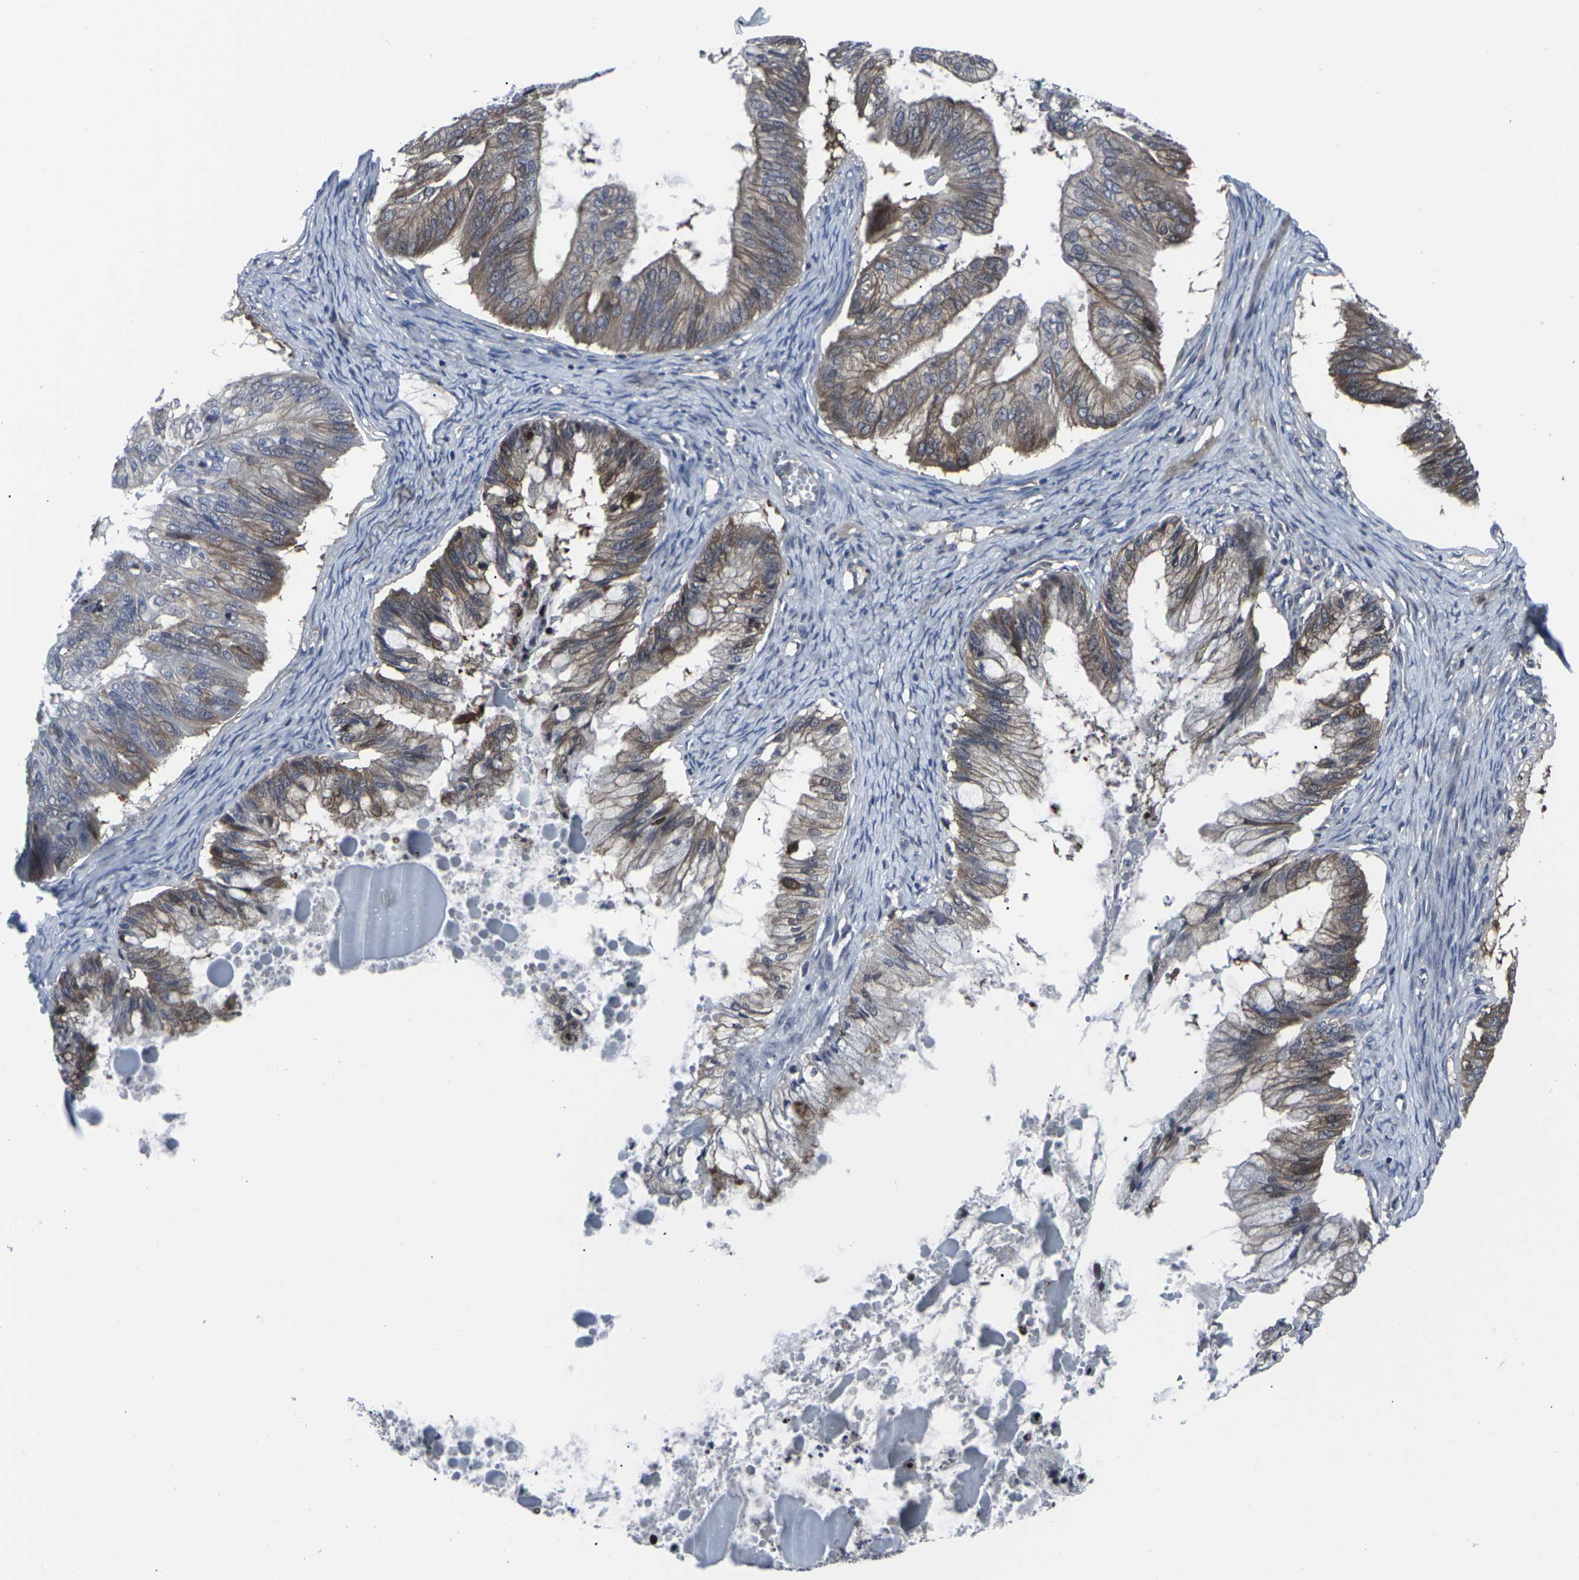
{"staining": {"intensity": "moderate", "quantity": ">75%", "location": "cytoplasmic/membranous"}, "tissue": "ovarian cancer", "cell_type": "Tumor cells", "image_type": "cancer", "snomed": [{"axis": "morphology", "description": "Cystadenocarcinoma, mucinous, NOS"}, {"axis": "topography", "description": "Ovary"}], "caption": "Tumor cells demonstrate medium levels of moderate cytoplasmic/membranous positivity in approximately >75% of cells in ovarian cancer.", "gene": "HPRT1", "patient": {"sex": "female", "age": 57}}